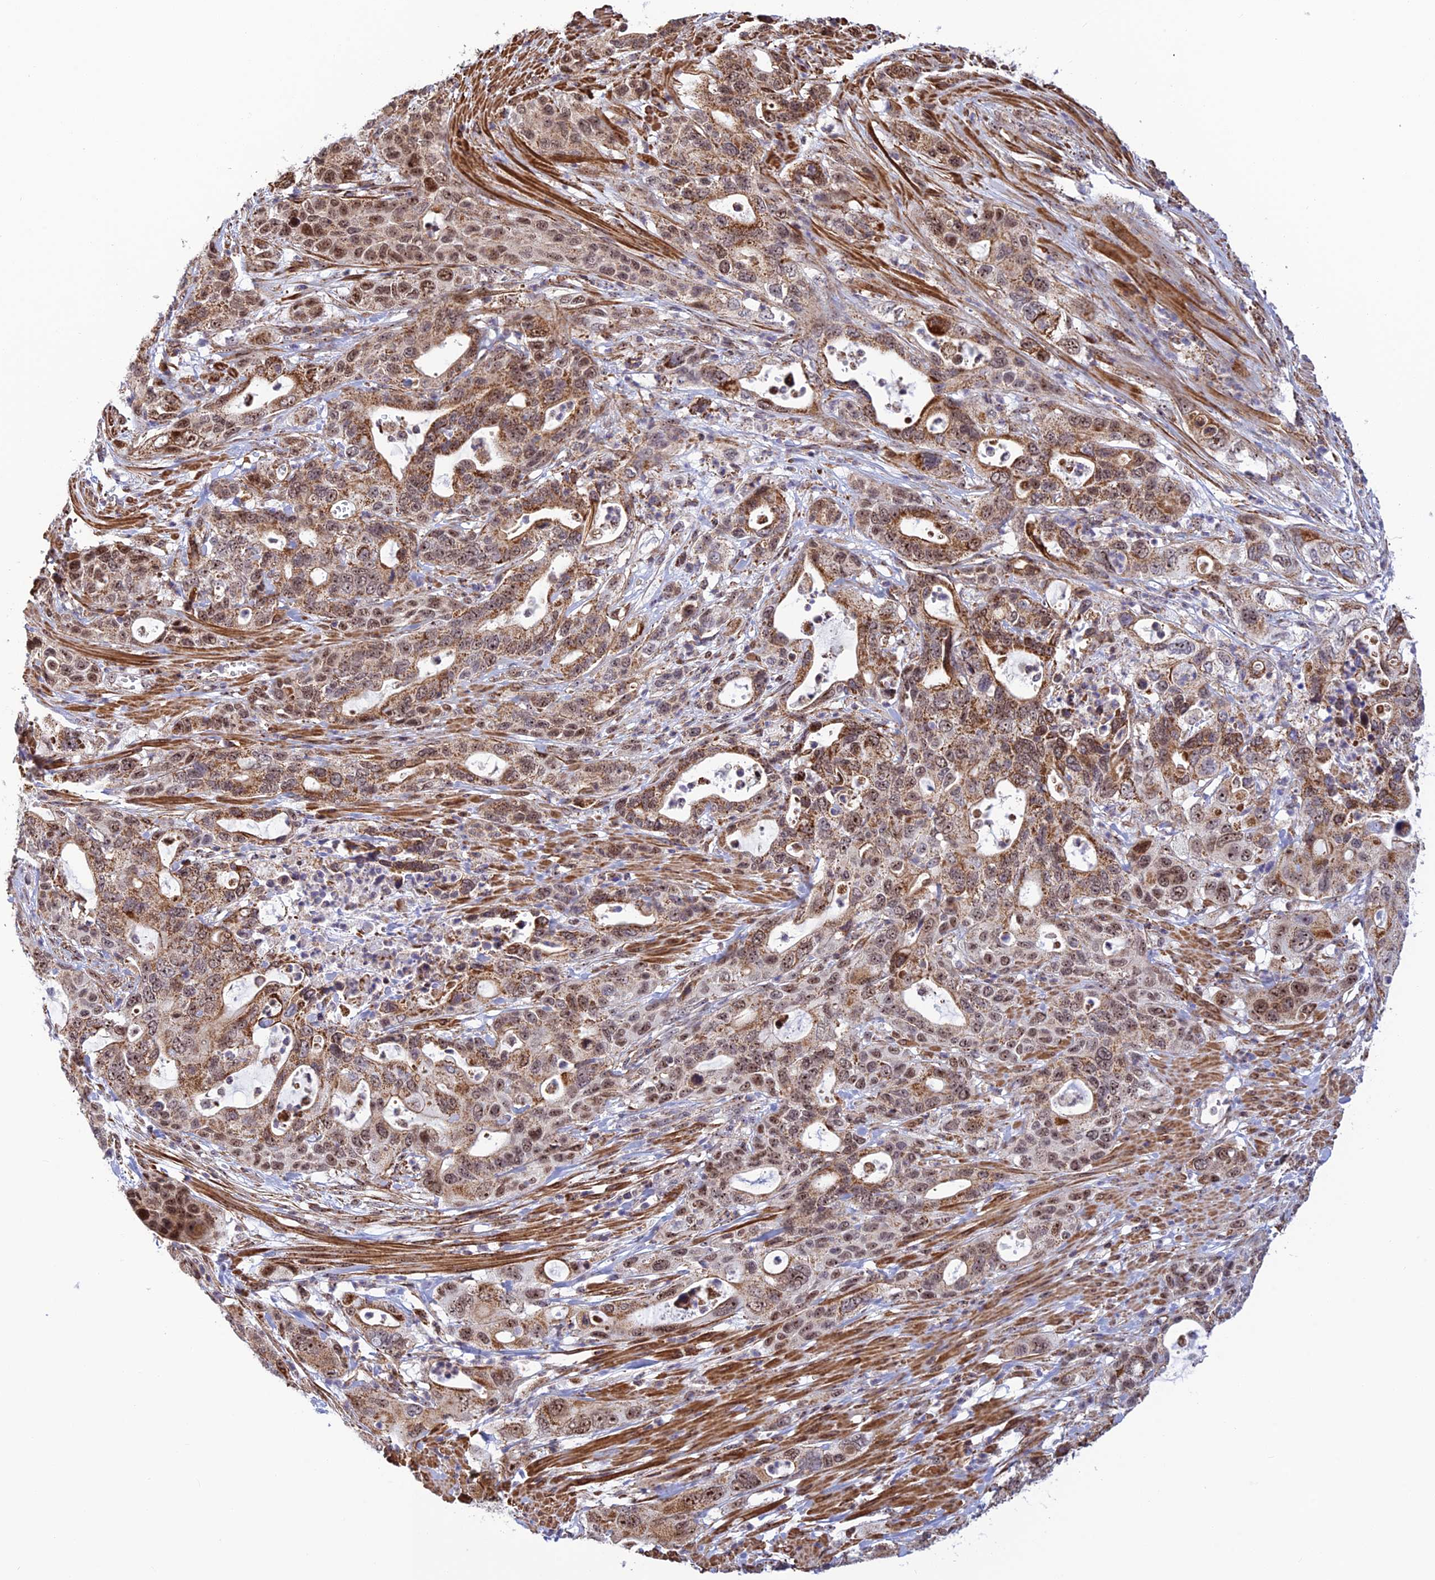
{"staining": {"intensity": "moderate", "quantity": ">75%", "location": "cytoplasmic/membranous,nuclear"}, "tissue": "pancreatic cancer", "cell_type": "Tumor cells", "image_type": "cancer", "snomed": [{"axis": "morphology", "description": "Adenocarcinoma, NOS"}, {"axis": "topography", "description": "Pancreas"}], "caption": "Protein staining of pancreatic cancer (adenocarcinoma) tissue demonstrates moderate cytoplasmic/membranous and nuclear positivity in about >75% of tumor cells. The staining was performed using DAB, with brown indicating positive protein expression. Nuclei are stained blue with hematoxylin.", "gene": "POLR1G", "patient": {"sex": "female", "age": 71}}